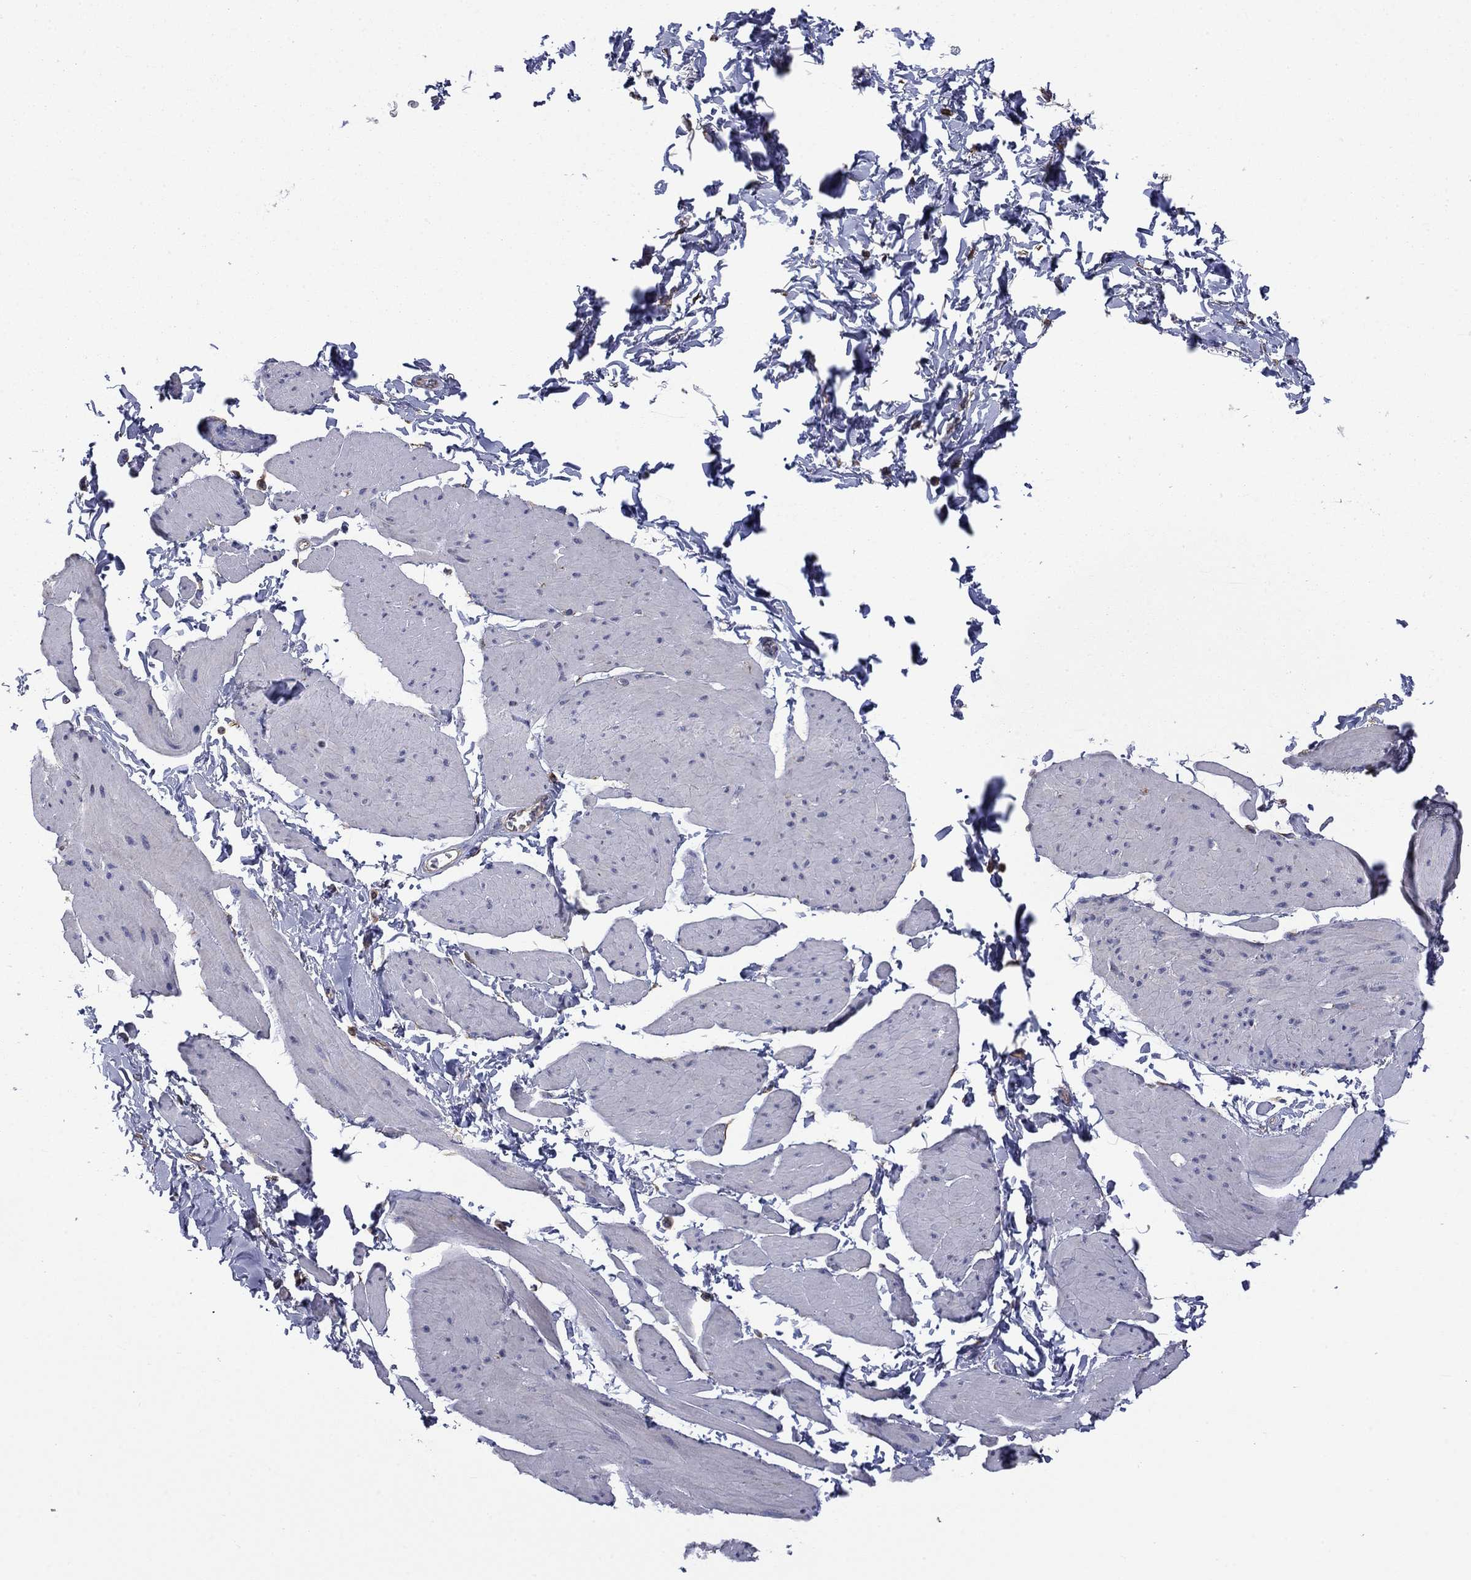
{"staining": {"intensity": "negative", "quantity": "none", "location": "none"}, "tissue": "smooth muscle", "cell_type": "Smooth muscle cells", "image_type": "normal", "snomed": [{"axis": "morphology", "description": "Normal tissue, NOS"}, {"axis": "topography", "description": "Adipose tissue"}, {"axis": "topography", "description": "Smooth muscle"}, {"axis": "topography", "description": "Peripheral nerve tissue"}], "caption": "The histopathology image demonstrates no significant expression in smooth muscle cells of smooth muscle.", "gene": "CAMKK2", "patient": {"sex": "male", "age": 83}}